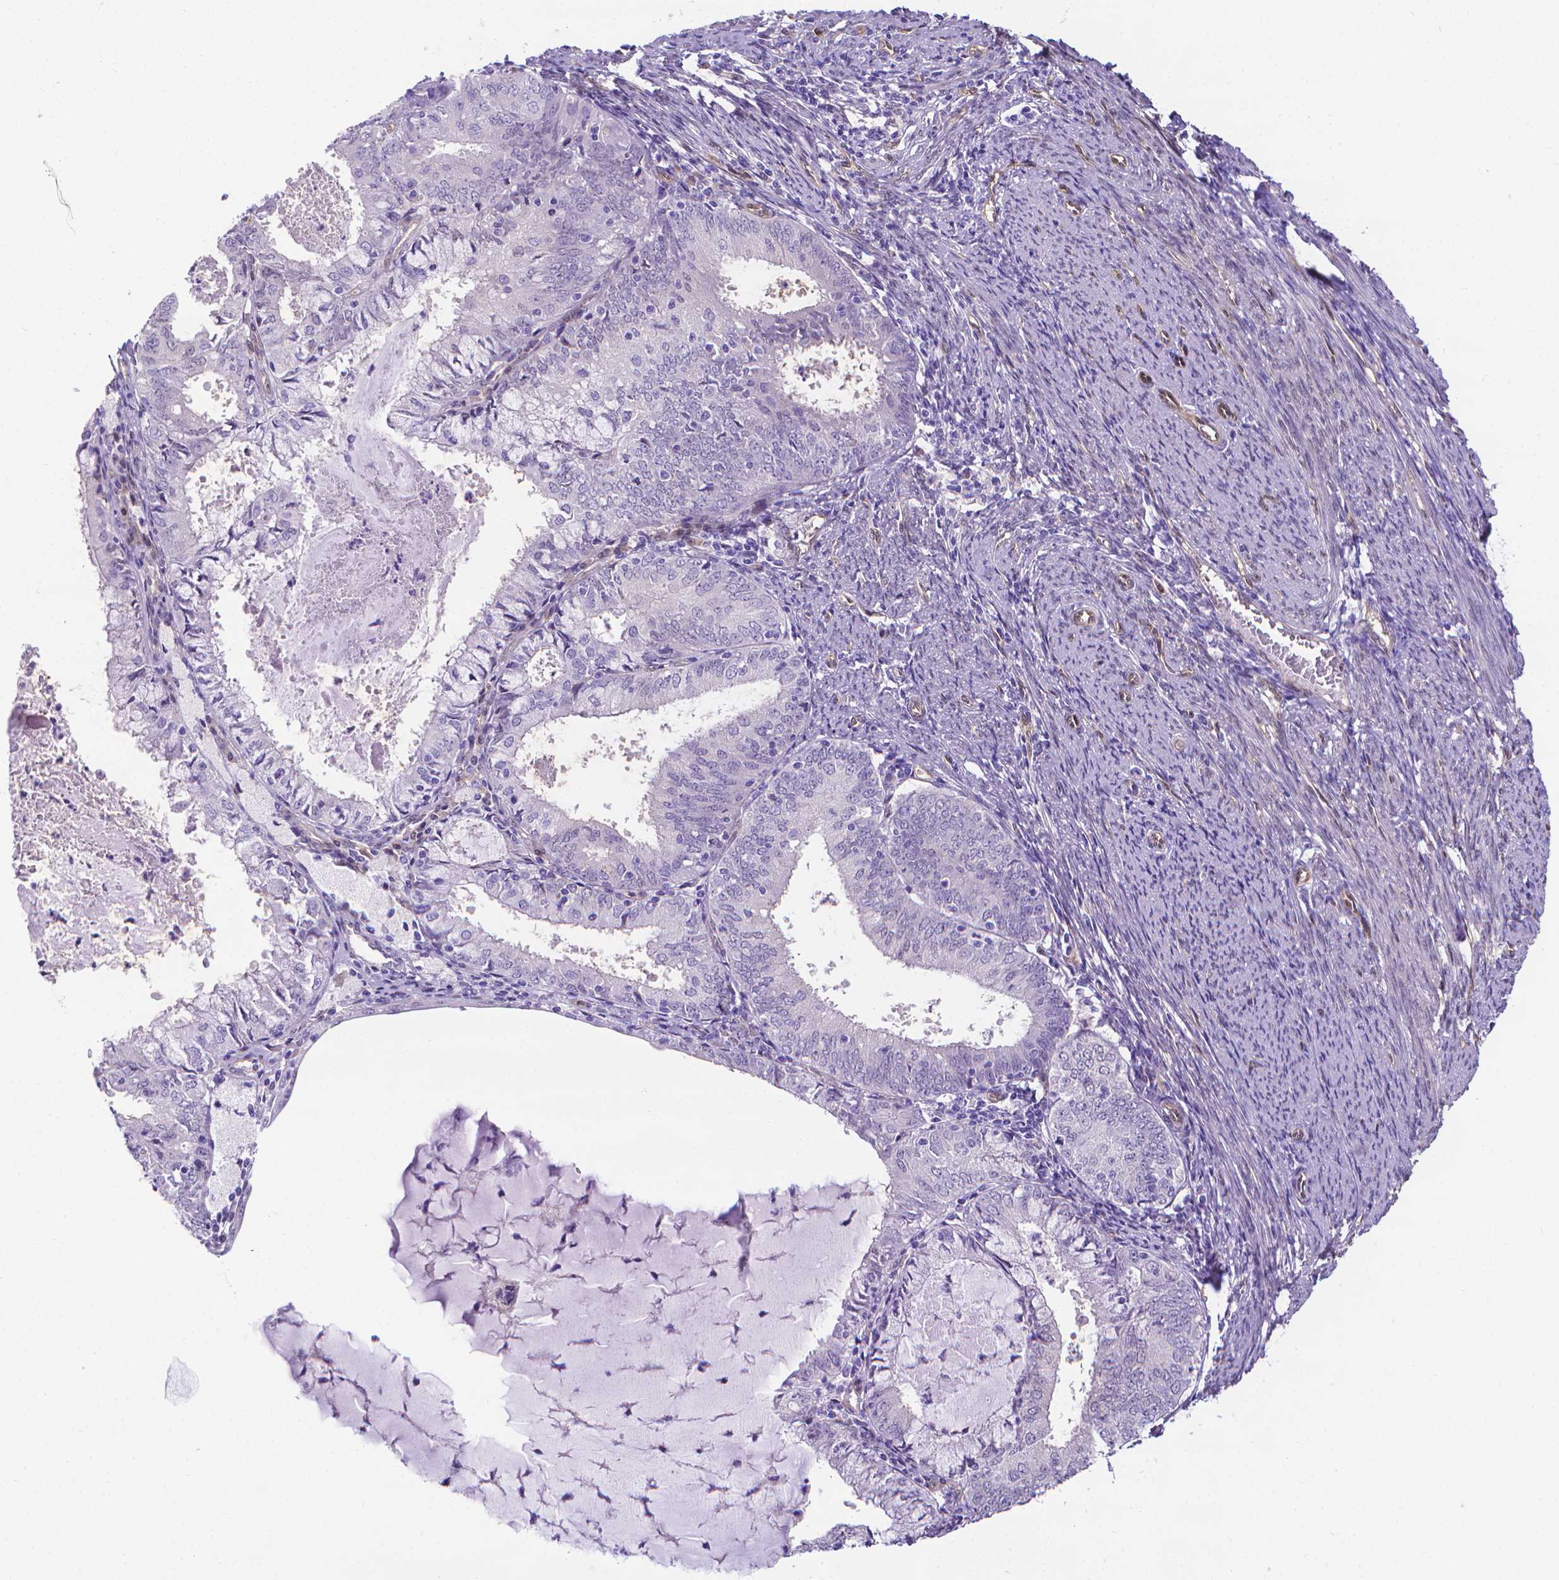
{"staining": {"intensity": "negative", "quantity": "none", "location": "none"}, "tissue": "endometrial cancer", "cell_type": "Tumor cells", "image_type": "cancer", "snomed": [{"axis": "morphology", "description": "Adenocarcinoma, NOS"}, {"axis": "topography", "description": "Endometrium"}], "caption": "Immunohistochemistry photomicrograph of neoplastic tissue: endometrial cancer stained with DAB demonstrates no significant protein positivity in tumor cells.", "gene": "CLIC4", "patient": {"sex": "female", "age": 57}}